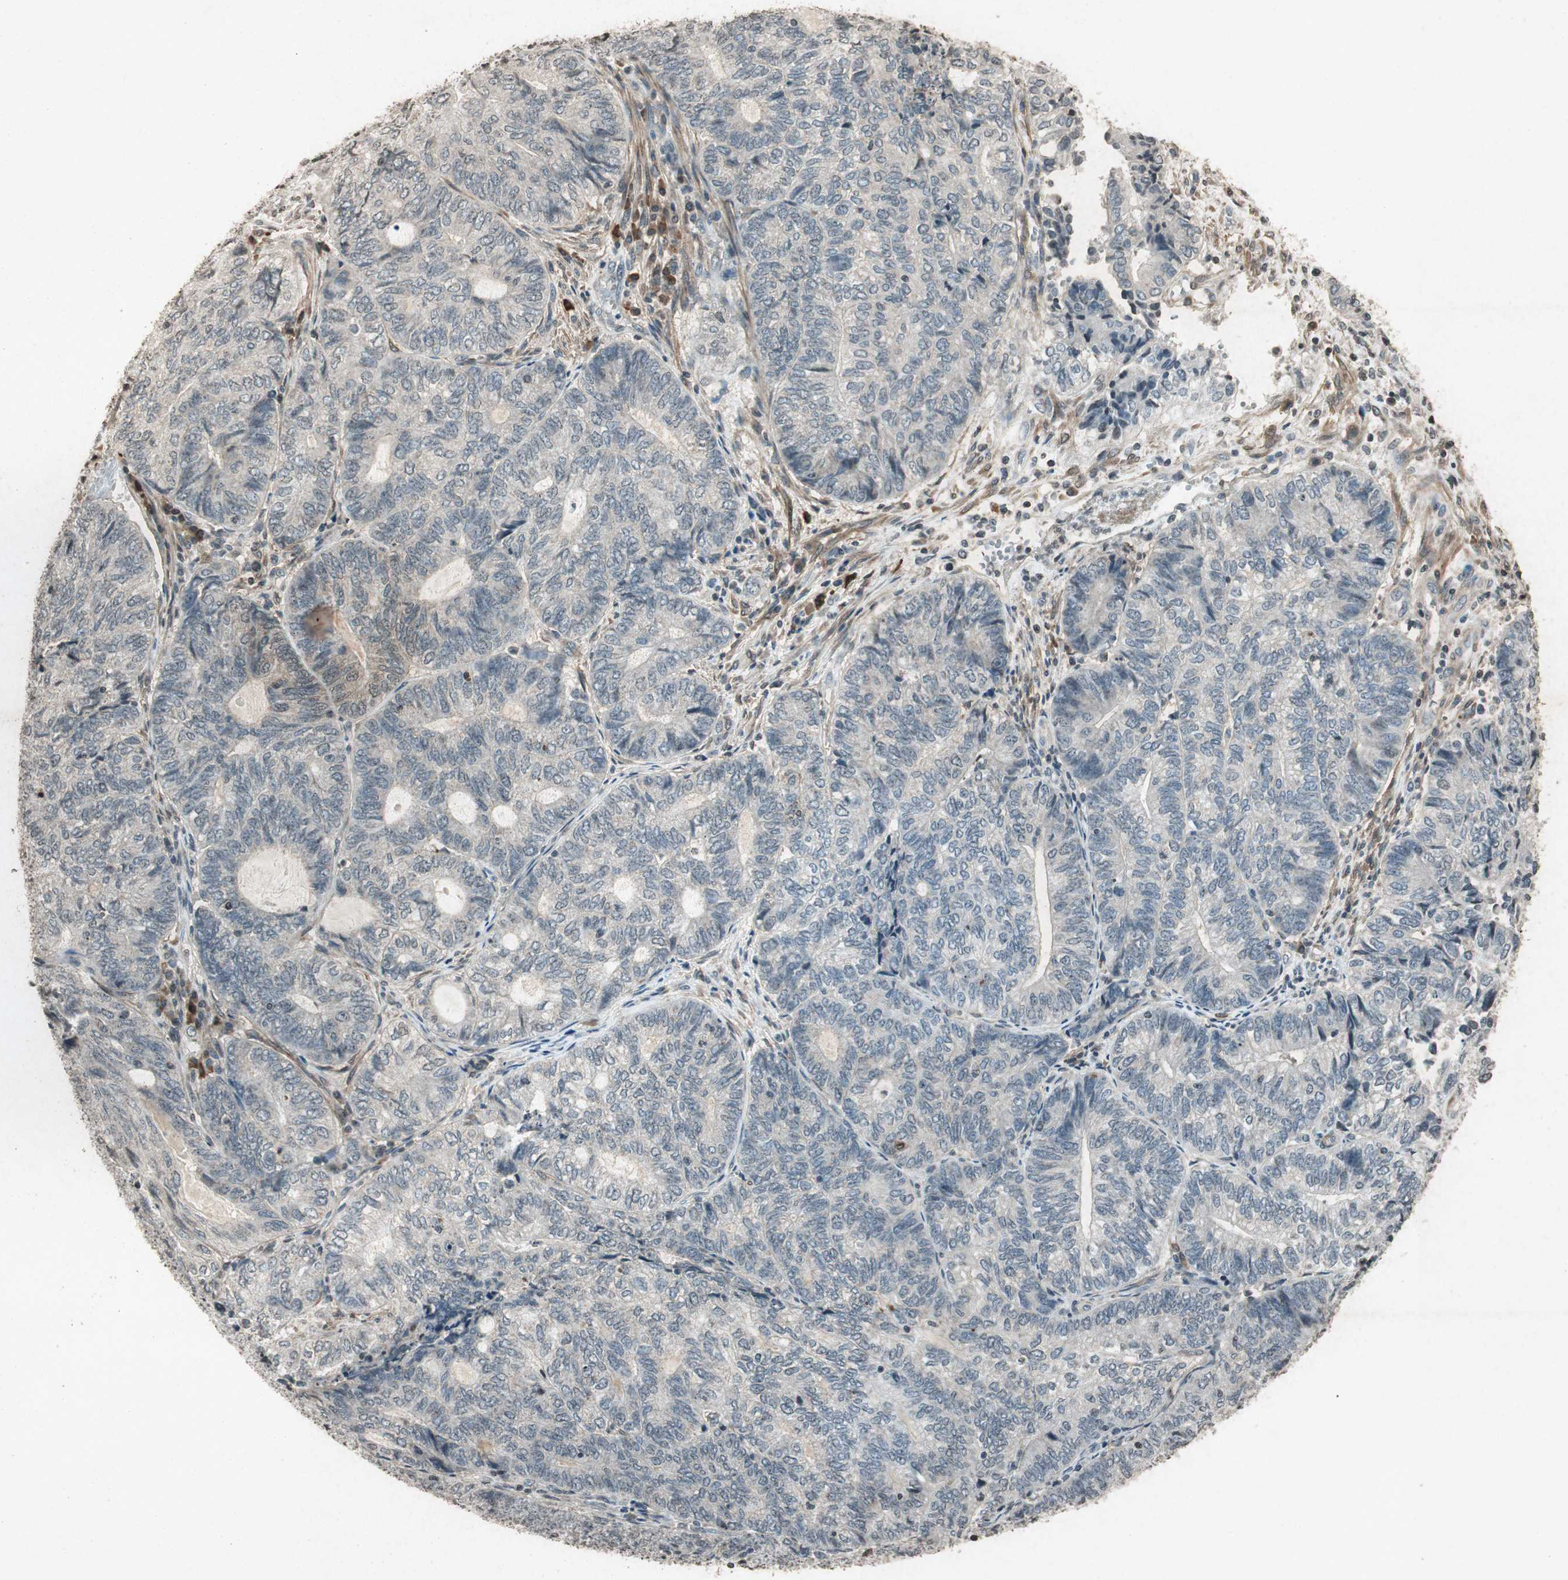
{"staining": {"intensity": "negative", "quantity": "none", "location": "none"}, "tissue": "endometrial cancer", "cell_type": "Tumor cells", "image_type": "cancer", "snomed": [{"axis": "morphology", "description": "Adenocarcinoma, NOS"}, {"axis": "topography", "description": "Uterus"}, {"axis": "topography", "description": "Endometrium"}], "caption": "A photomicrograph of human endometrial cancer is negative for staining in tumor cells.", "gene": "PRKG1", "patient": {"sex": "female", "age": 70}}